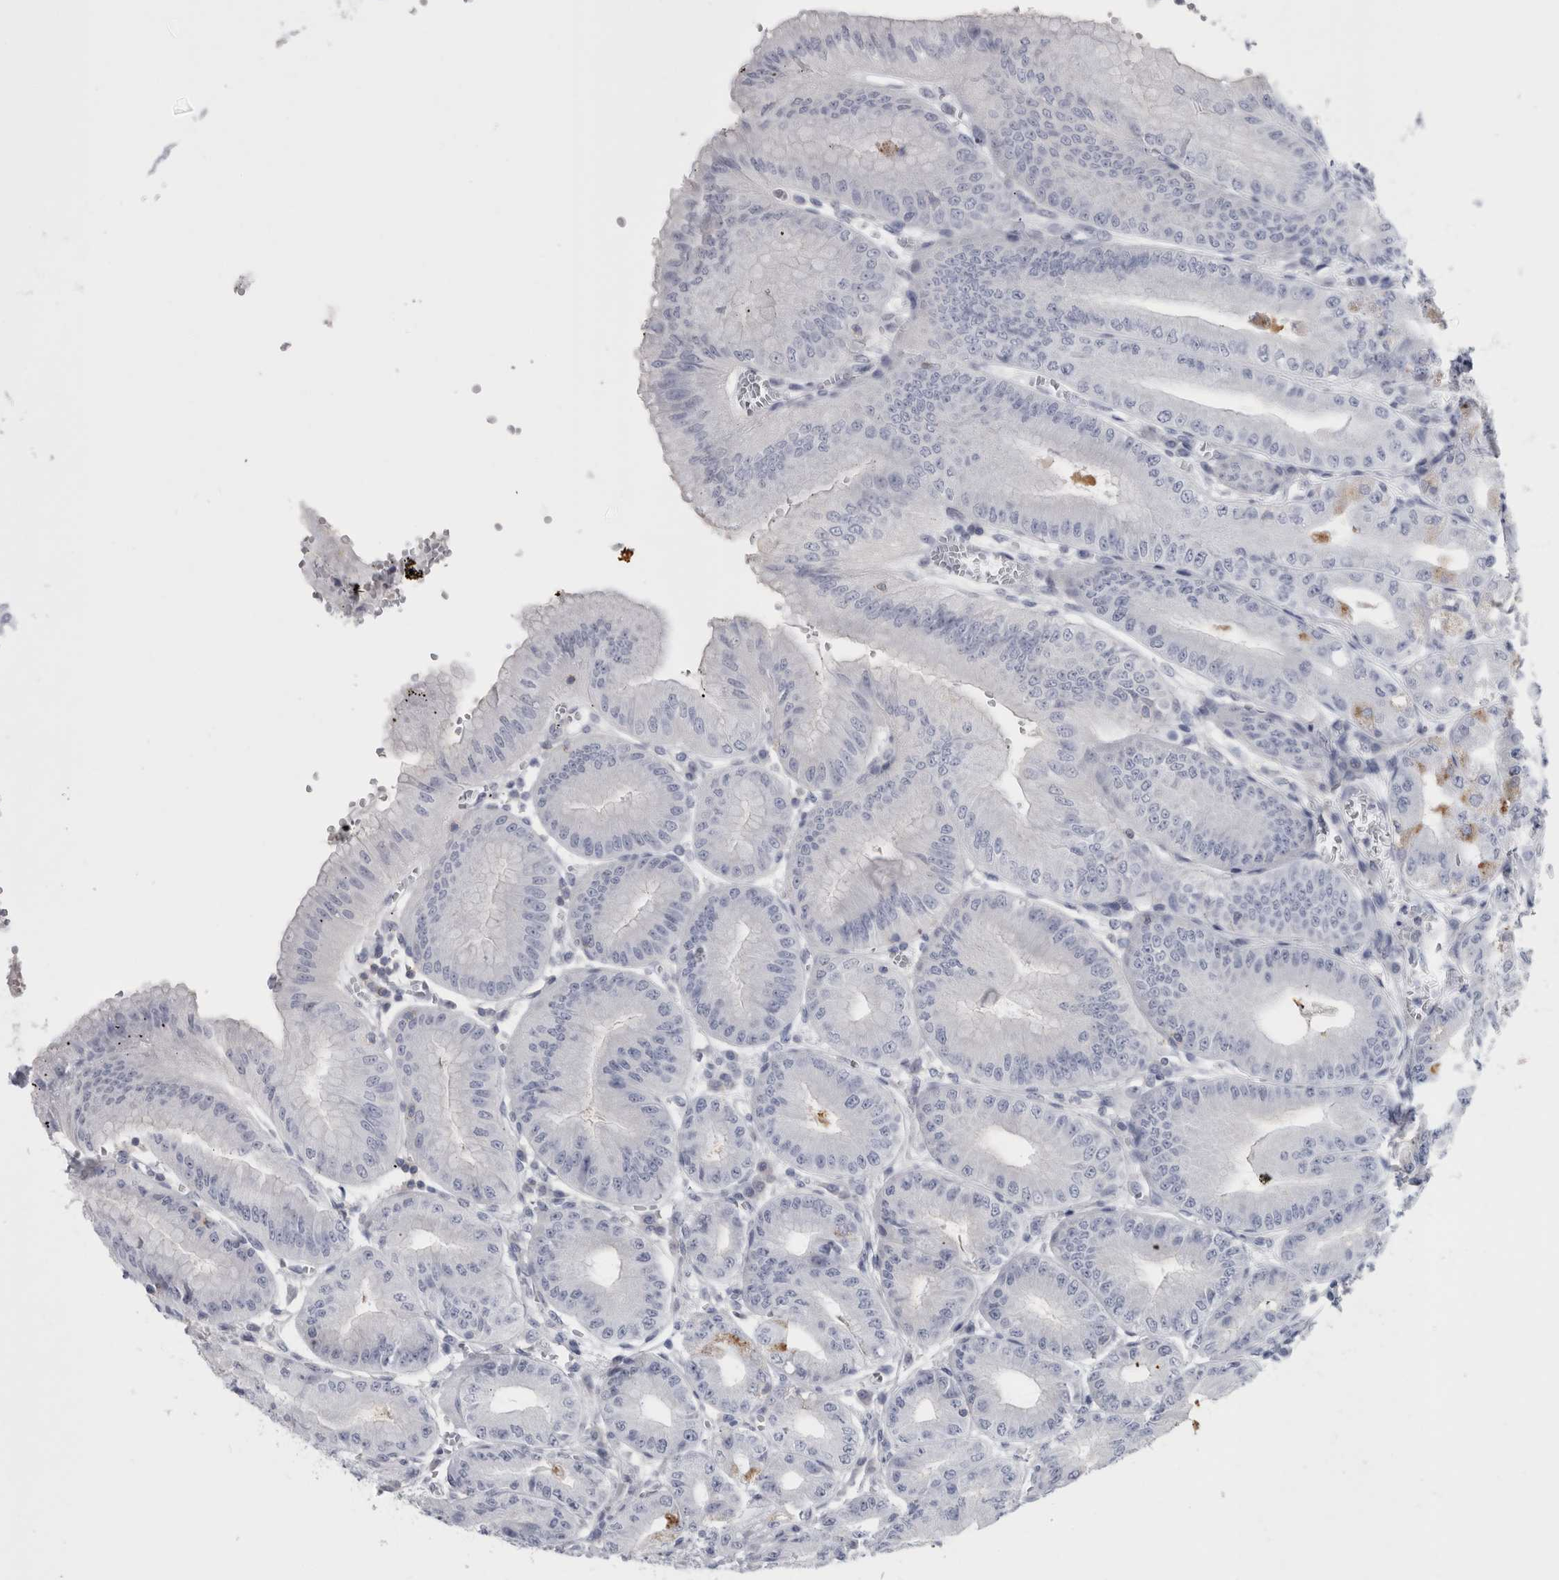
{"staining": {"intensity": "moderate", "quantity": "<25%", "location": "cytoplasmic/membranous"}, "tissue": "stomach", "cell_type": "Glandular cells", "image_type": "normal", "snomed": [{"axis": "morphology", "description": "Normal tissue, NOS"}, {"axis": "topography", "description": "Stomach, lower"}], "caption": "Protein expression analysis of unremarkable stomach shows moderate cytoplasmic/membranous staining in about <25% of glandular cells.", "gene": "ANKFY1", "patient": {"sex": "male", "age": 71}}